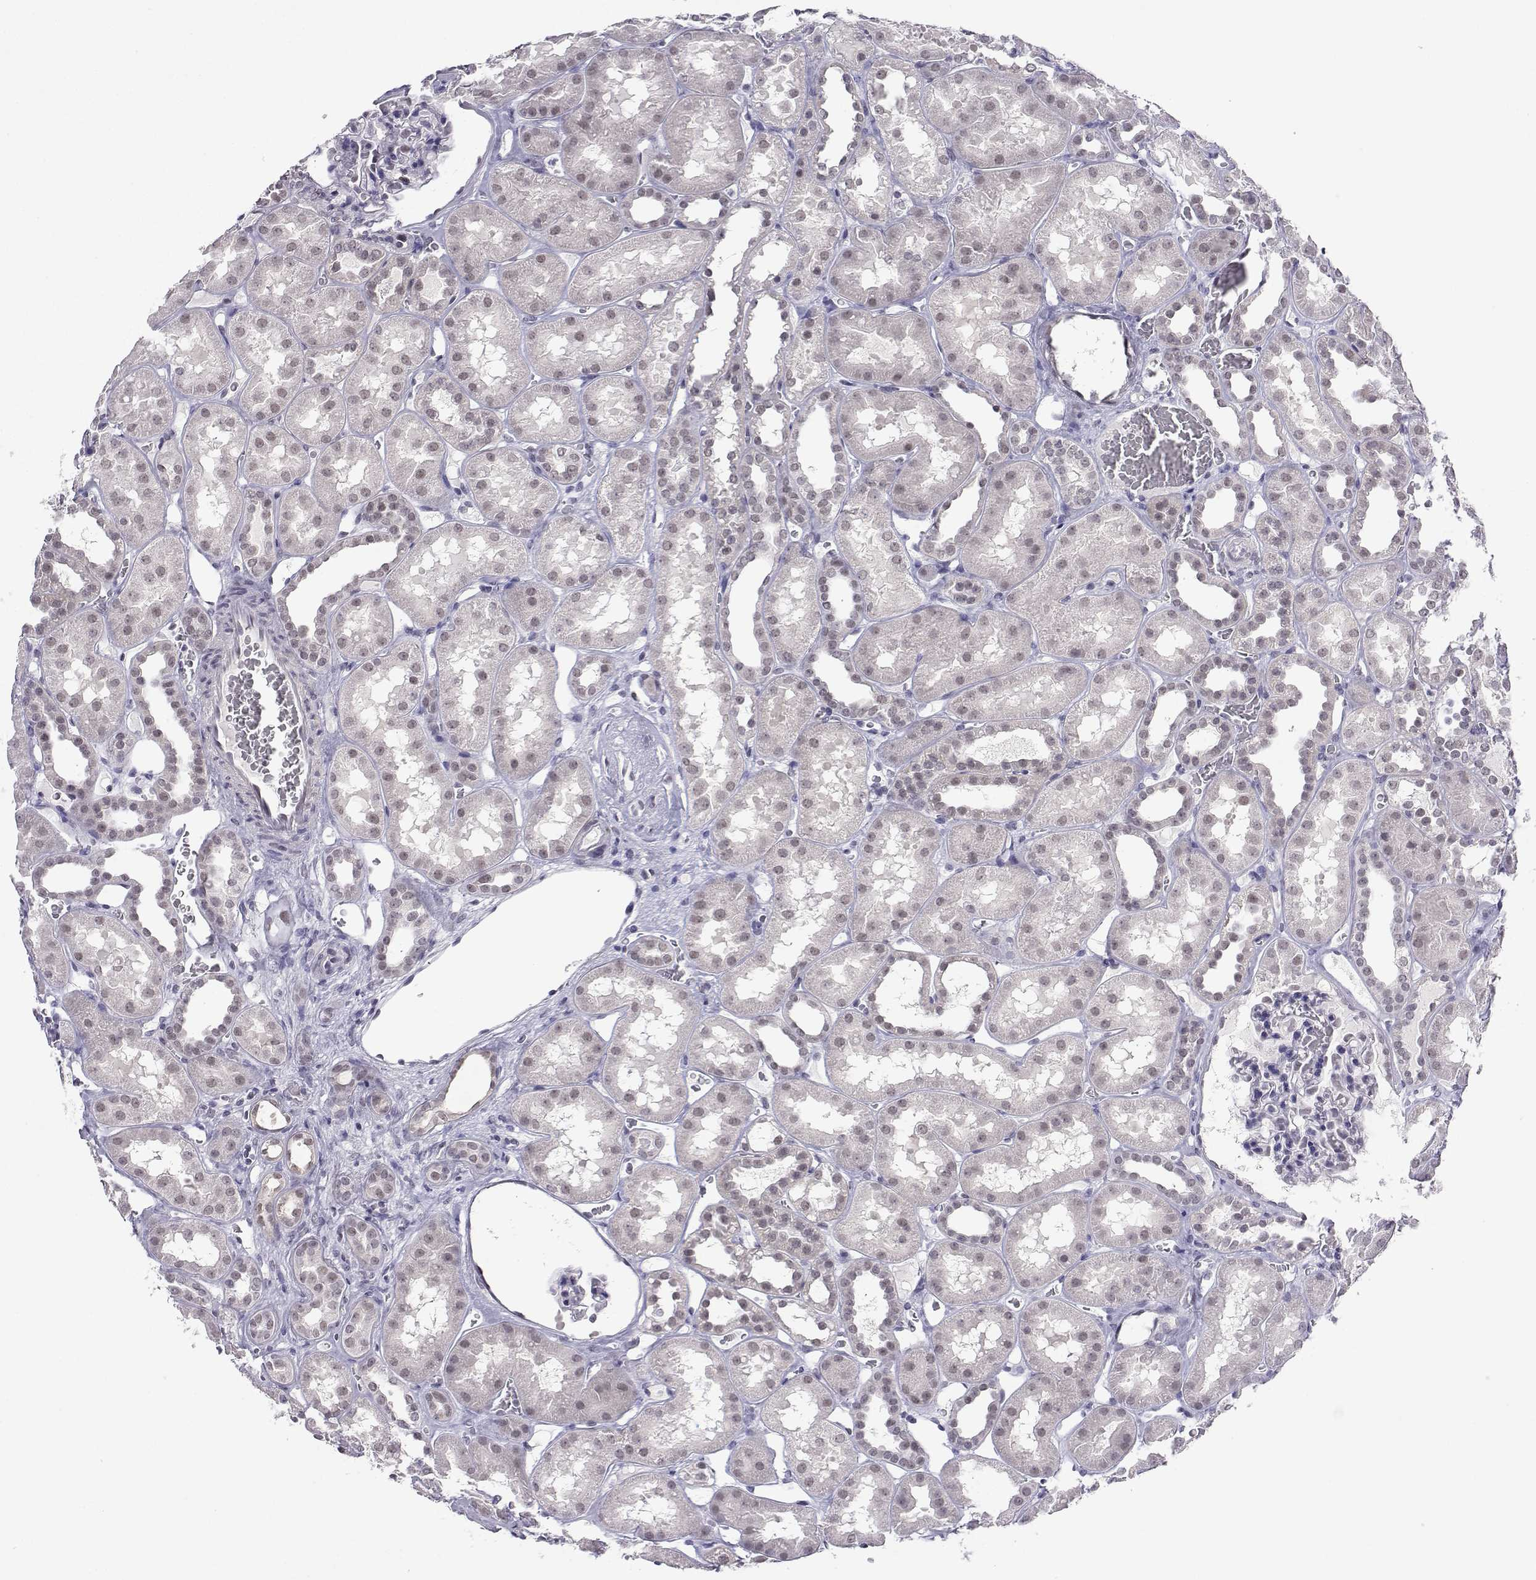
{"staining": {"intensity": "negative", "quantity": "none", "location": "none"}, "tissue": "kidney", "cell_type": "Cells in glomeruli", "image_type": "normal", "snomed": [{"axis": "morphology", "description": "Normal tissue, NOS"}, {"axis": "topography", "description": "Kidney"}], "caption": "Immunohistochemical staining of benign human kidney shows no significant expression in cells in glomeruli.", "gene": "MED26", "patient": {"sex": "female", "age": 41}}